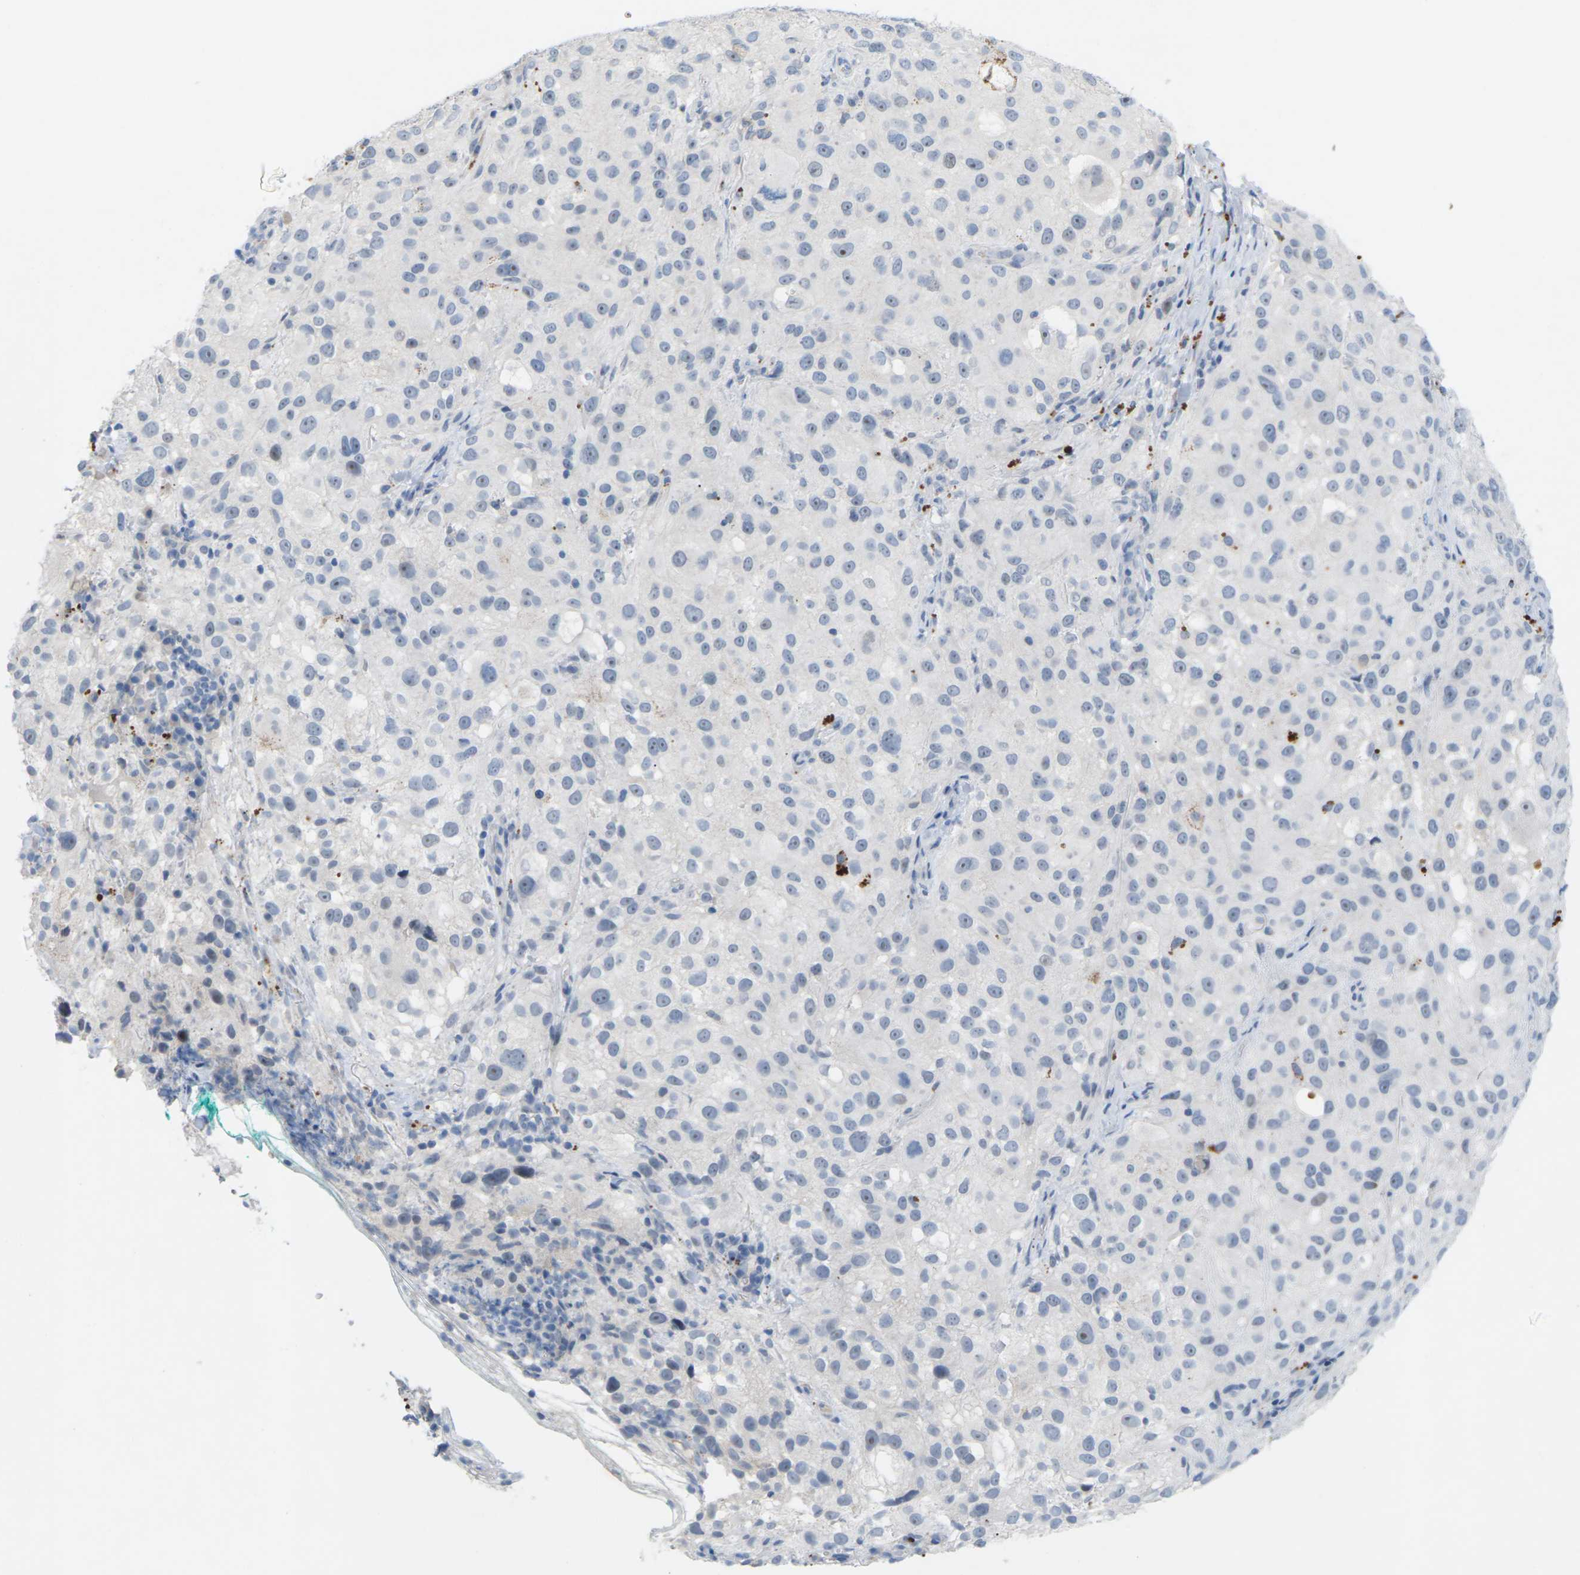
{"staining": {"intensity": "negative", "quantity": "none", "location": "none"}, "tissue": "melanoma", "cell_type": "Tumor cells", "image_type": "cancer", "snomed": [{"axis": "morphology", "description": "Necrosis, NOS"}, {"axis": "morphology", "description": "Malignant melanoma, NOS"}, {"axis": "topography", "description": "Skin"}], "caption": "The histopathology image demonstrates no significant staining in tumor cells of melanoma.", "gene": "CLDN3", "patient": {"sex": "female", "age": 87}}